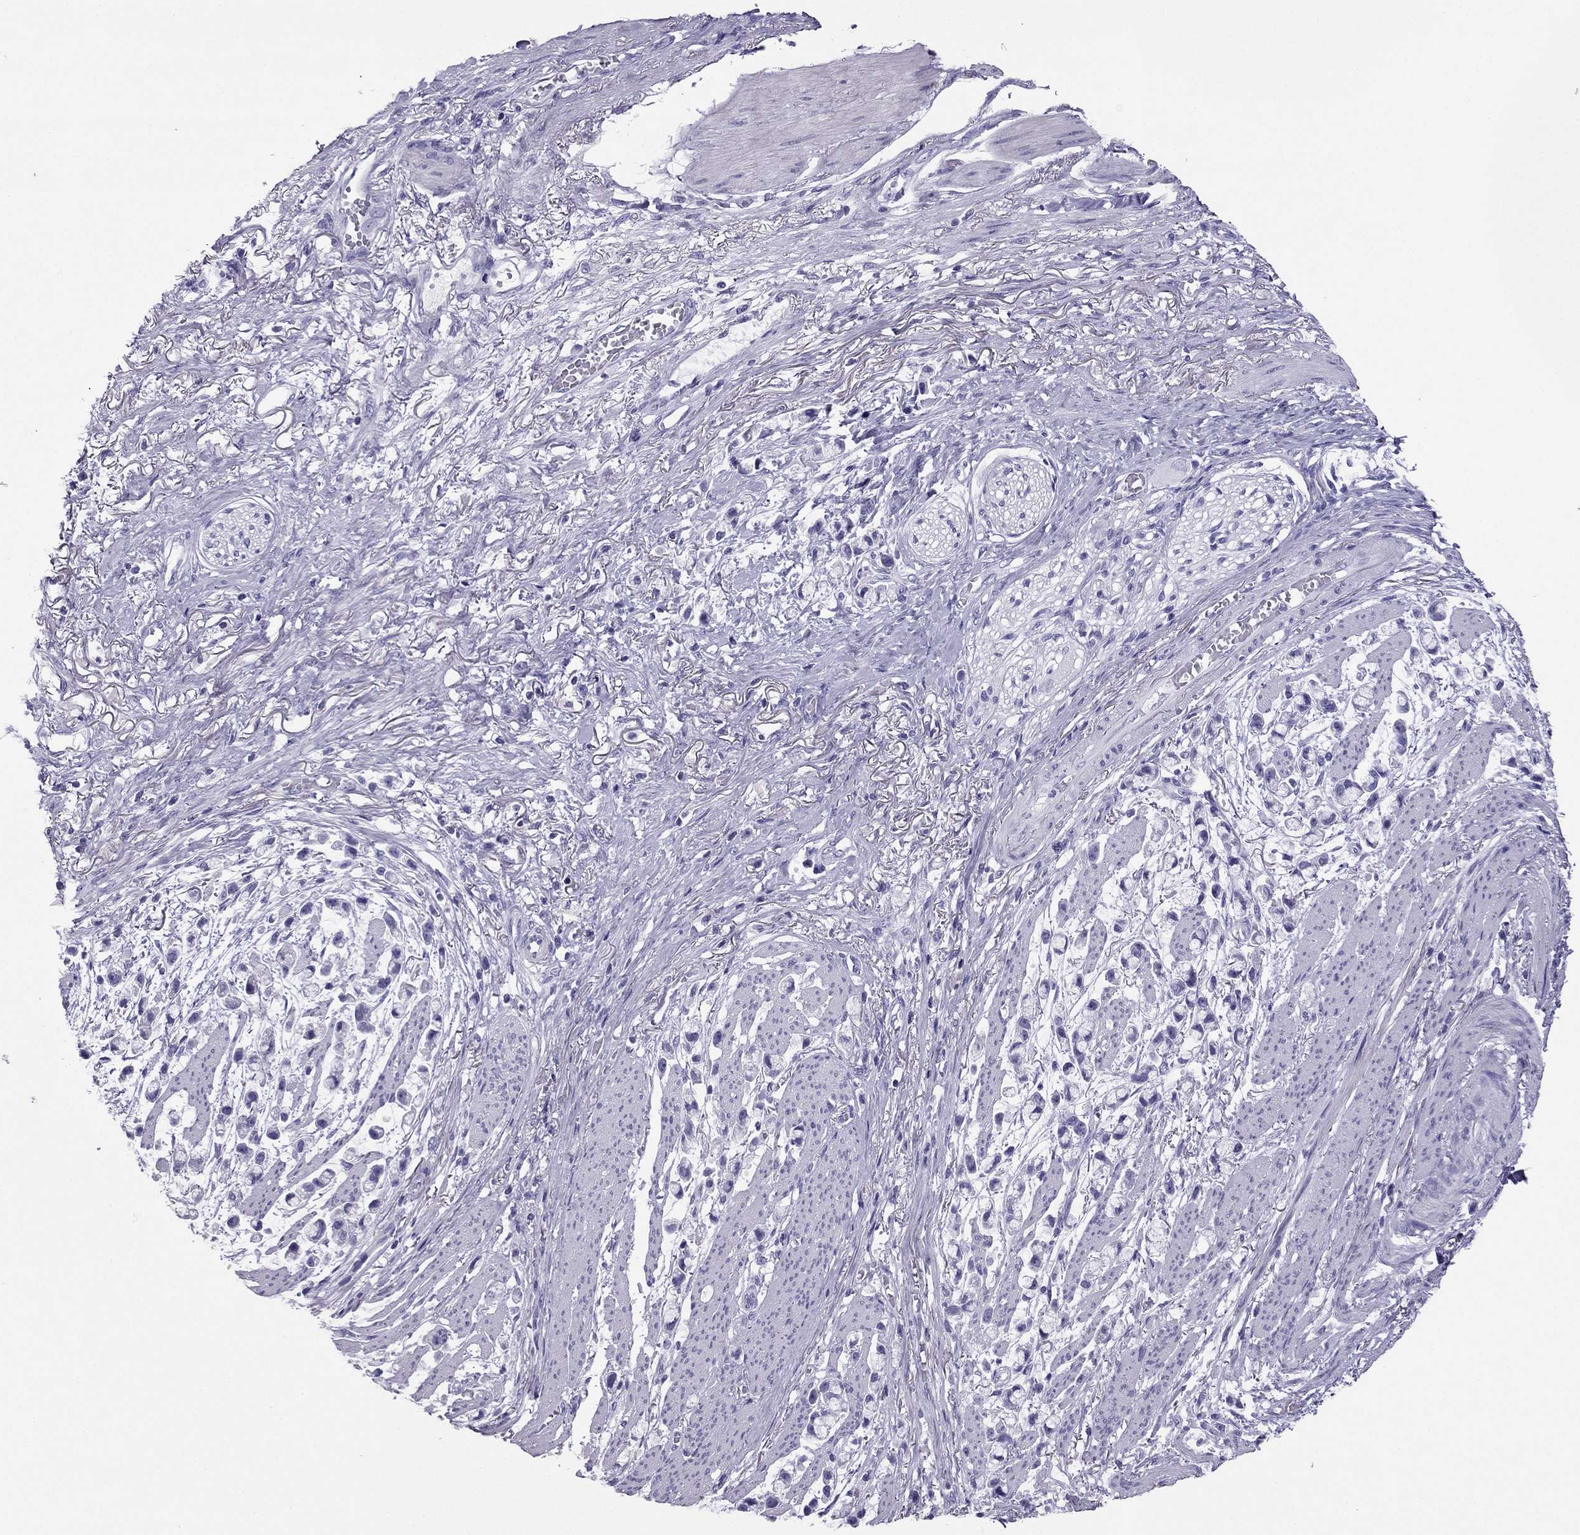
{"staining": {"intensity": "negative", "quantity": "none", "location": "none"}, "tissue": "stomach cancer", "cell_type": "Tumor cells", "image_type": "cancer", "snomed": [{"axis": "morphology", "description": "Adenocarcinoma, NOS"}, {"axis": "topography", "description": "Stomach"}], "caption": "This is an immunohistochemistry (IHC) photomicrograph of stomach cancer (adenocarcinoma). There is no staining in tumor cells.", "gene": "PDE6A", "patient": {"sex": "female", "age": 81}}